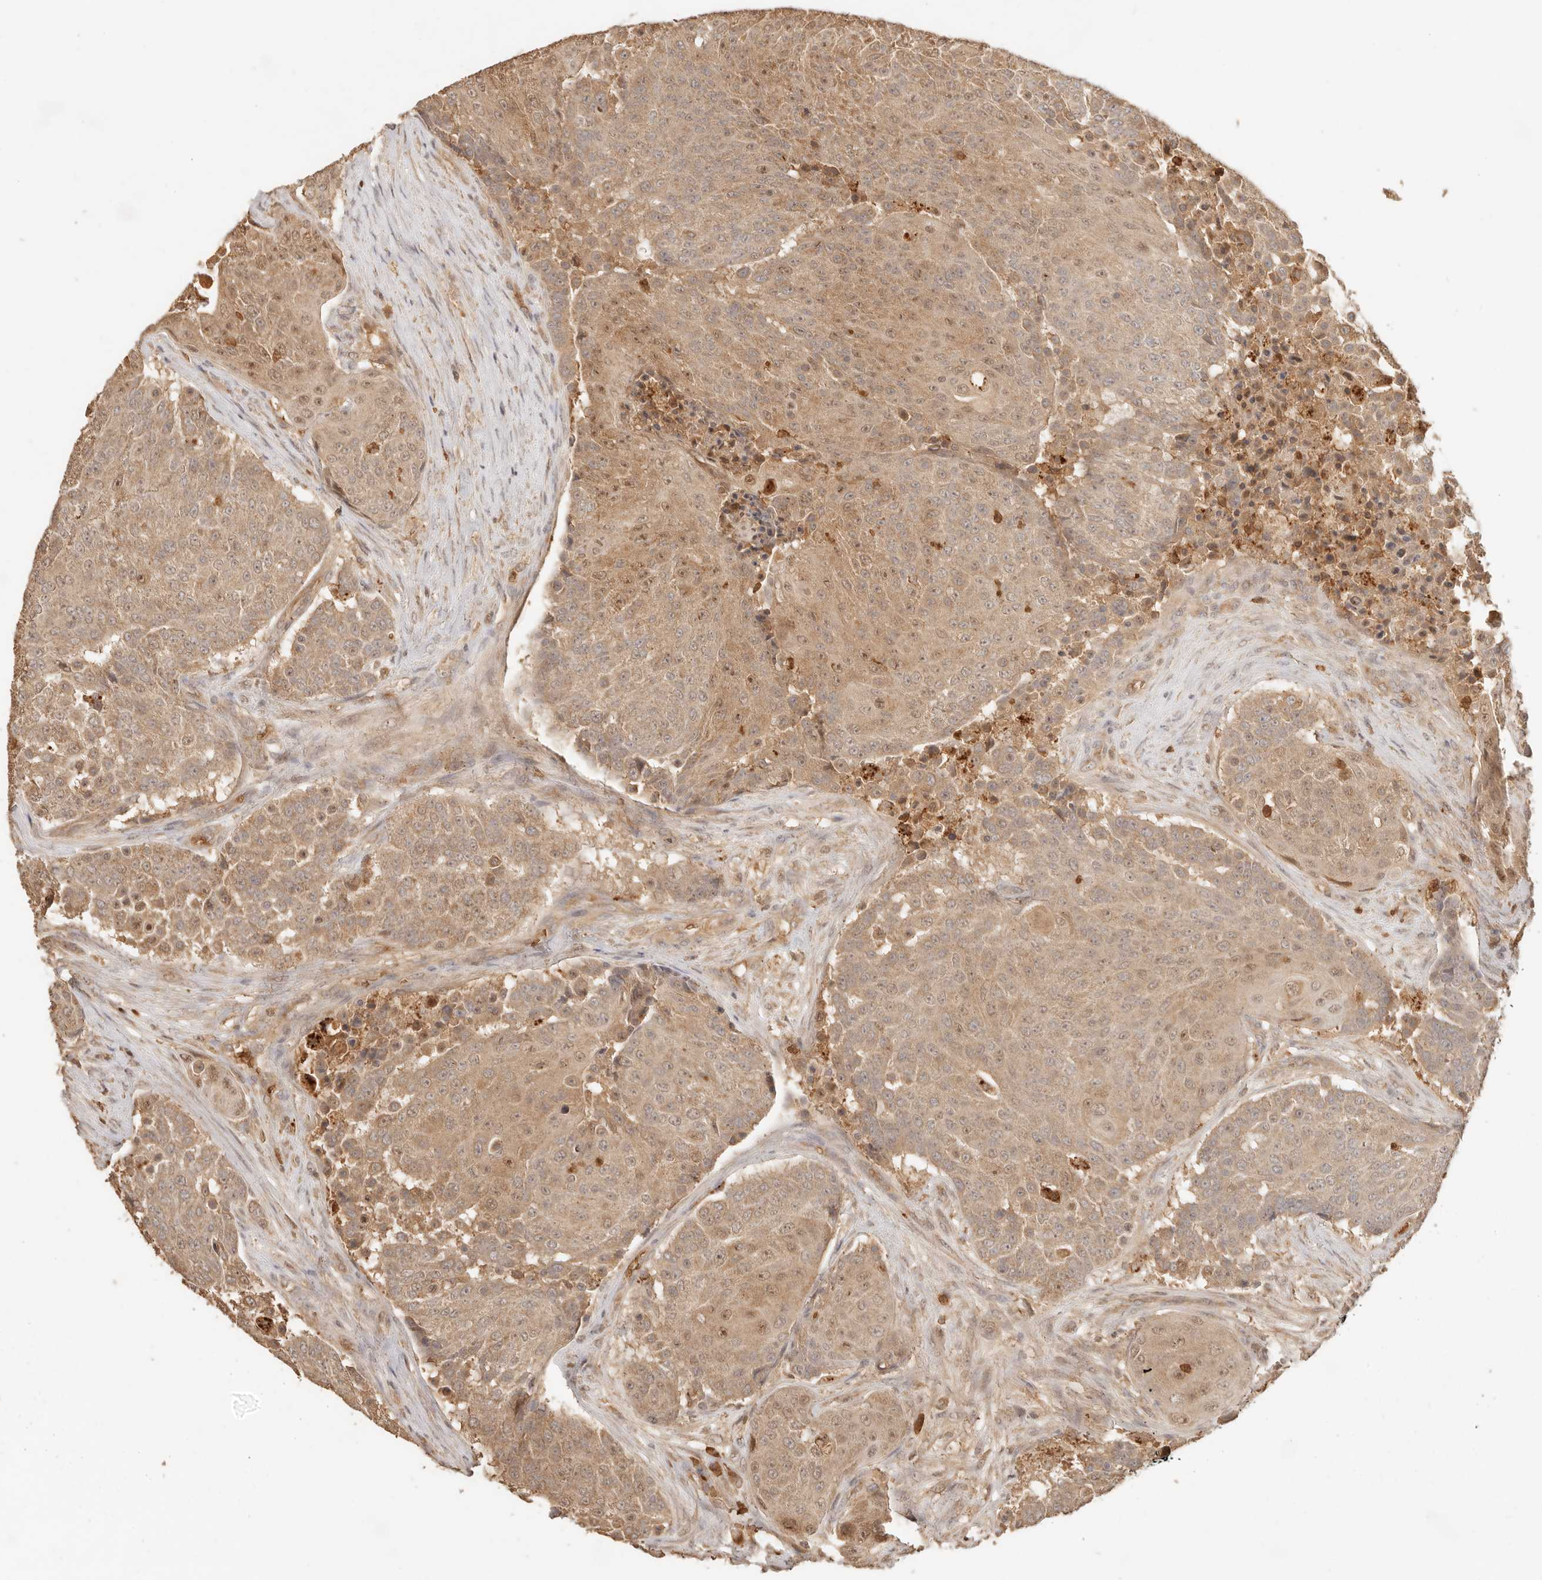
{"staining": {"intensity": "moderate", "quantity": ">75%", "location": "cytoplasmic/membranous,nuclear"}, "tissue": "urothelial cancer", "cell_type": "Tumor cells", "image_type": "cancer", "snomed": [{"axis": "morphology", "description": "Urothelial carcinoma, High grade"}, {"axis": "topography", "description": "Urinary bladder"}], "caption": "Urothelial cancer tissue exhibits moderate cytoplasmic/membranous and nuclear positivity in about >75% of tumor cells", "gene": "INTS11", "patient": {"sex": "female", "age": 63}}